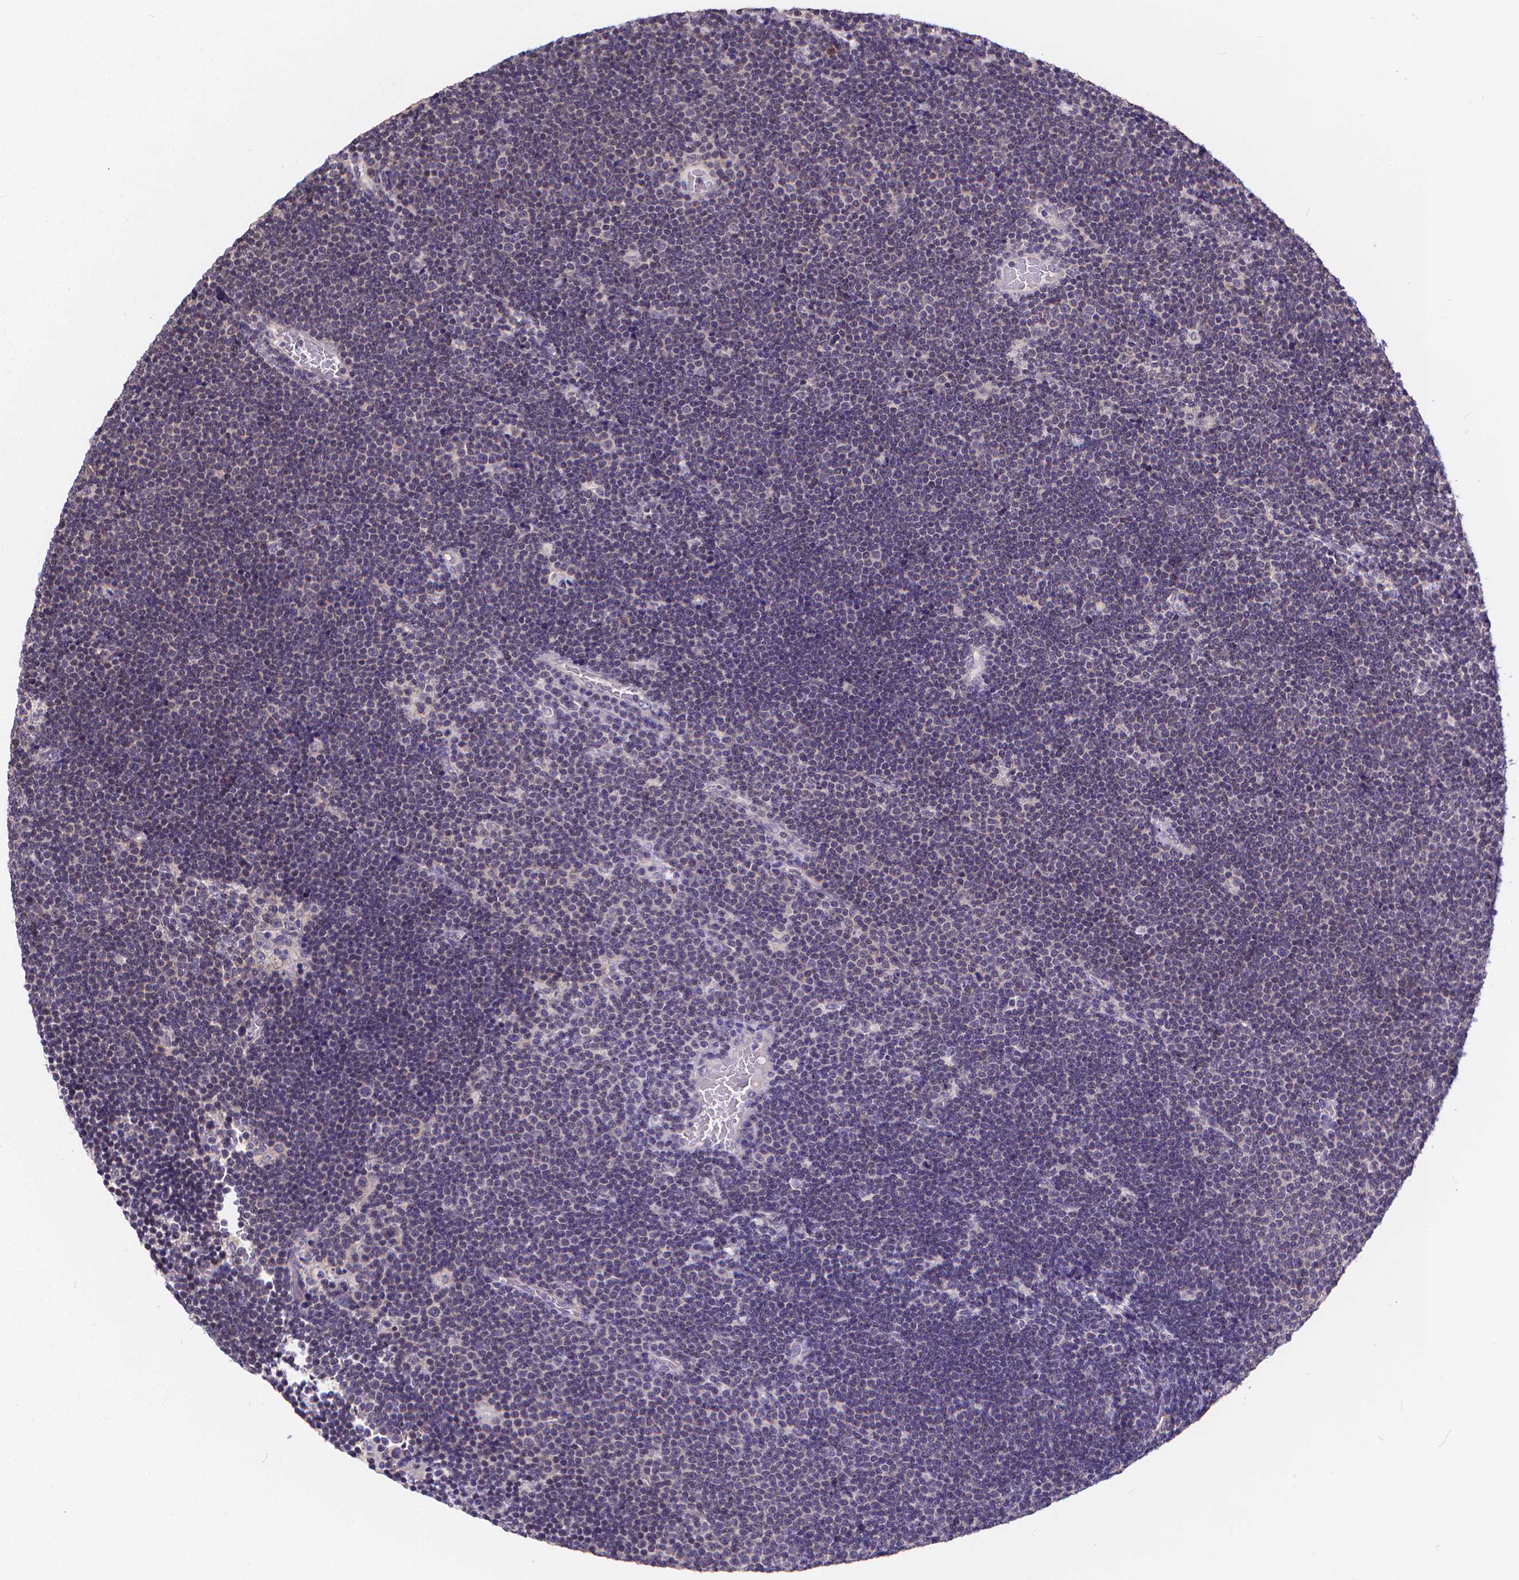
{"staining": {"intensity": "negative", "quantity": "none", "location": "none"}, "tissue": "lymphoma", "cell_type": "Tumor cells", "image_type": "cancer", "snomed": [{"axis": "morphology", "description": "Malignant lymphoma, non-Hodgkin's type, Low grade"}, {"axis": "topography", "description": "Brain"}], "caption": "A histopathology image of human low-grade malignant lymphoma, non-Hodgkin's type is negative for staining in tumor cells.", "gene": "GLRB", "patient": {"sex": "female", "age": 66}}